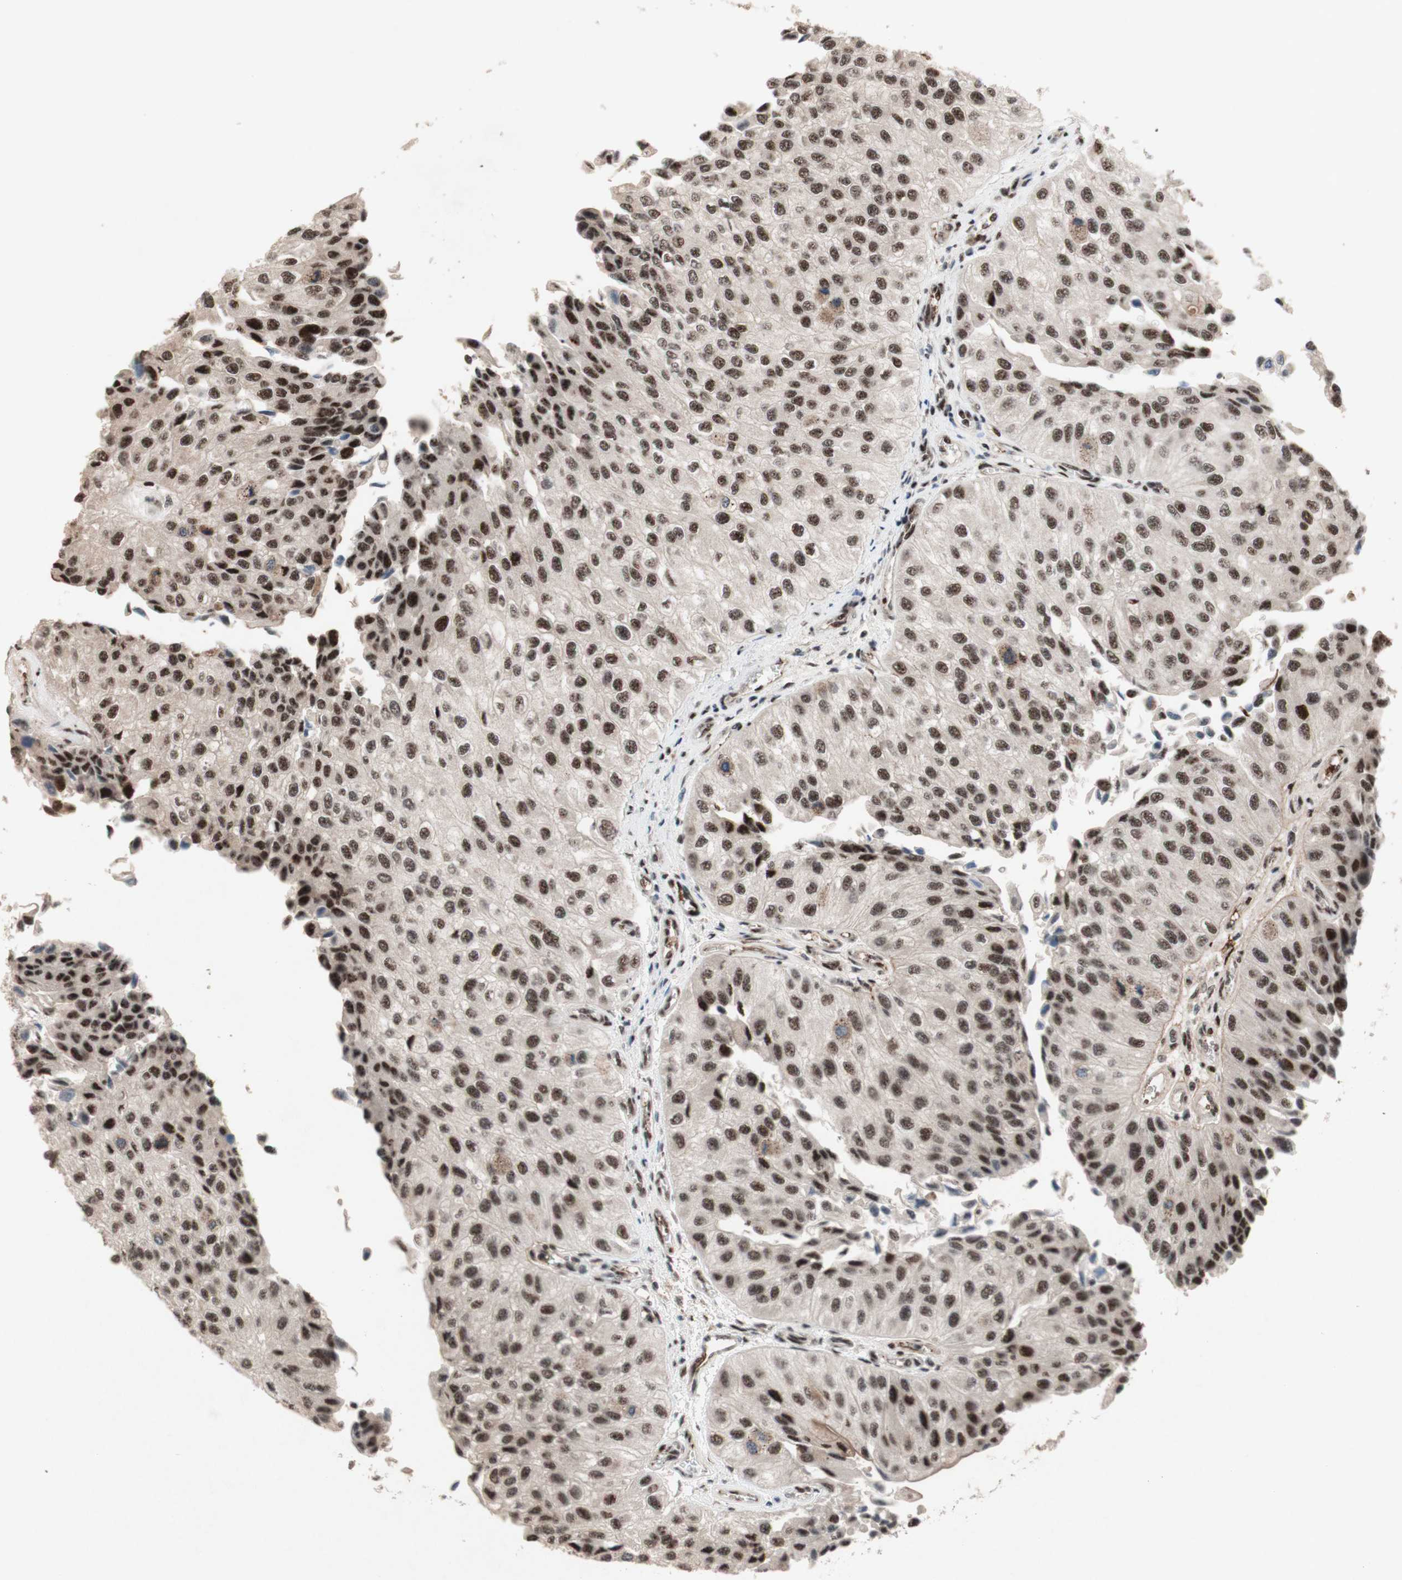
{"staining": {"intensity": "strong", "quantity": ">75%", "location": "nuclear"}, "tissue": "urothelial cancer", "cell_type": "Tumor cells", "image_type": "cancer", "snomed": [{"axis": "morphology", "description": "Urothelial carcinoma, High grade"}, {"axis": "topography", "description": "Kidney"}, {"axis": "topography", "description": "Urinary bladder"}], "caption": "This histopathology image displays immunohistochemistry staining of human urothelial cancer, with high strong nuclear staining in approximately >75% of tumor cells.", "gene": "TLE1", "patient": {"sex": "male", "age": 77}}